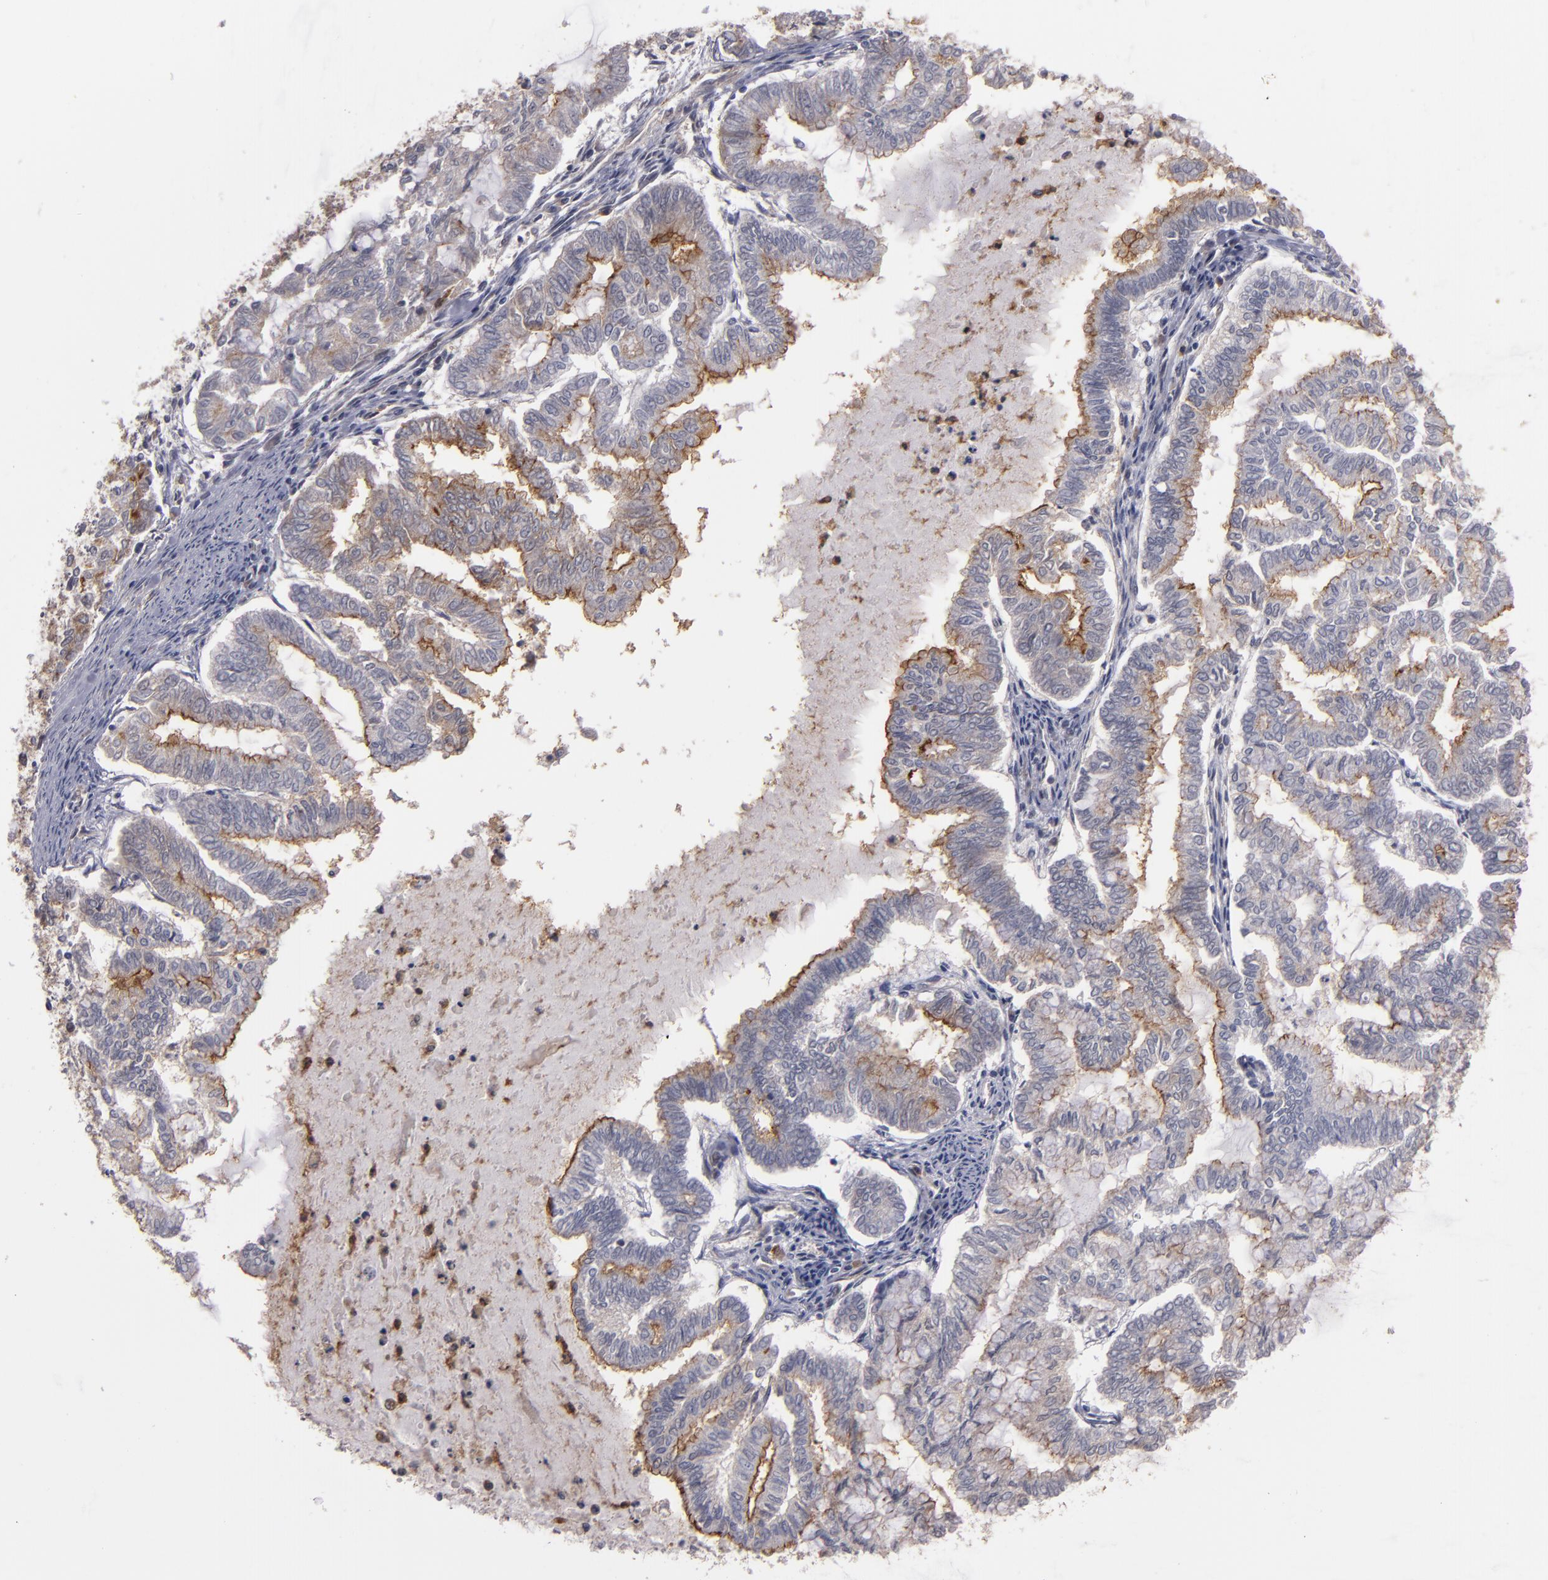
{"staining": {"intensity": "moderate", "quantity": ">75%", "location": "cytoplasmic/membranous"}, "tissue": "endometrial cancer", "cell_type": "Tumor cells", "image_type": "cancer", "snomed": [{"axis": "morphology", "description": "Adenocarcinoma, NOS"}, {"axis": "topography", "description": "Endometrium"}], "caption": "DAB (3,3'-diaminobenzidine) immunohistochemical staining of human endometrial adenocarcinoma shows moderate cytoplasmic/membranous protein expression in approximately >75% of tumor cells.", "gene": "STX3", "patient": {"sex": "female", "age": 79}}